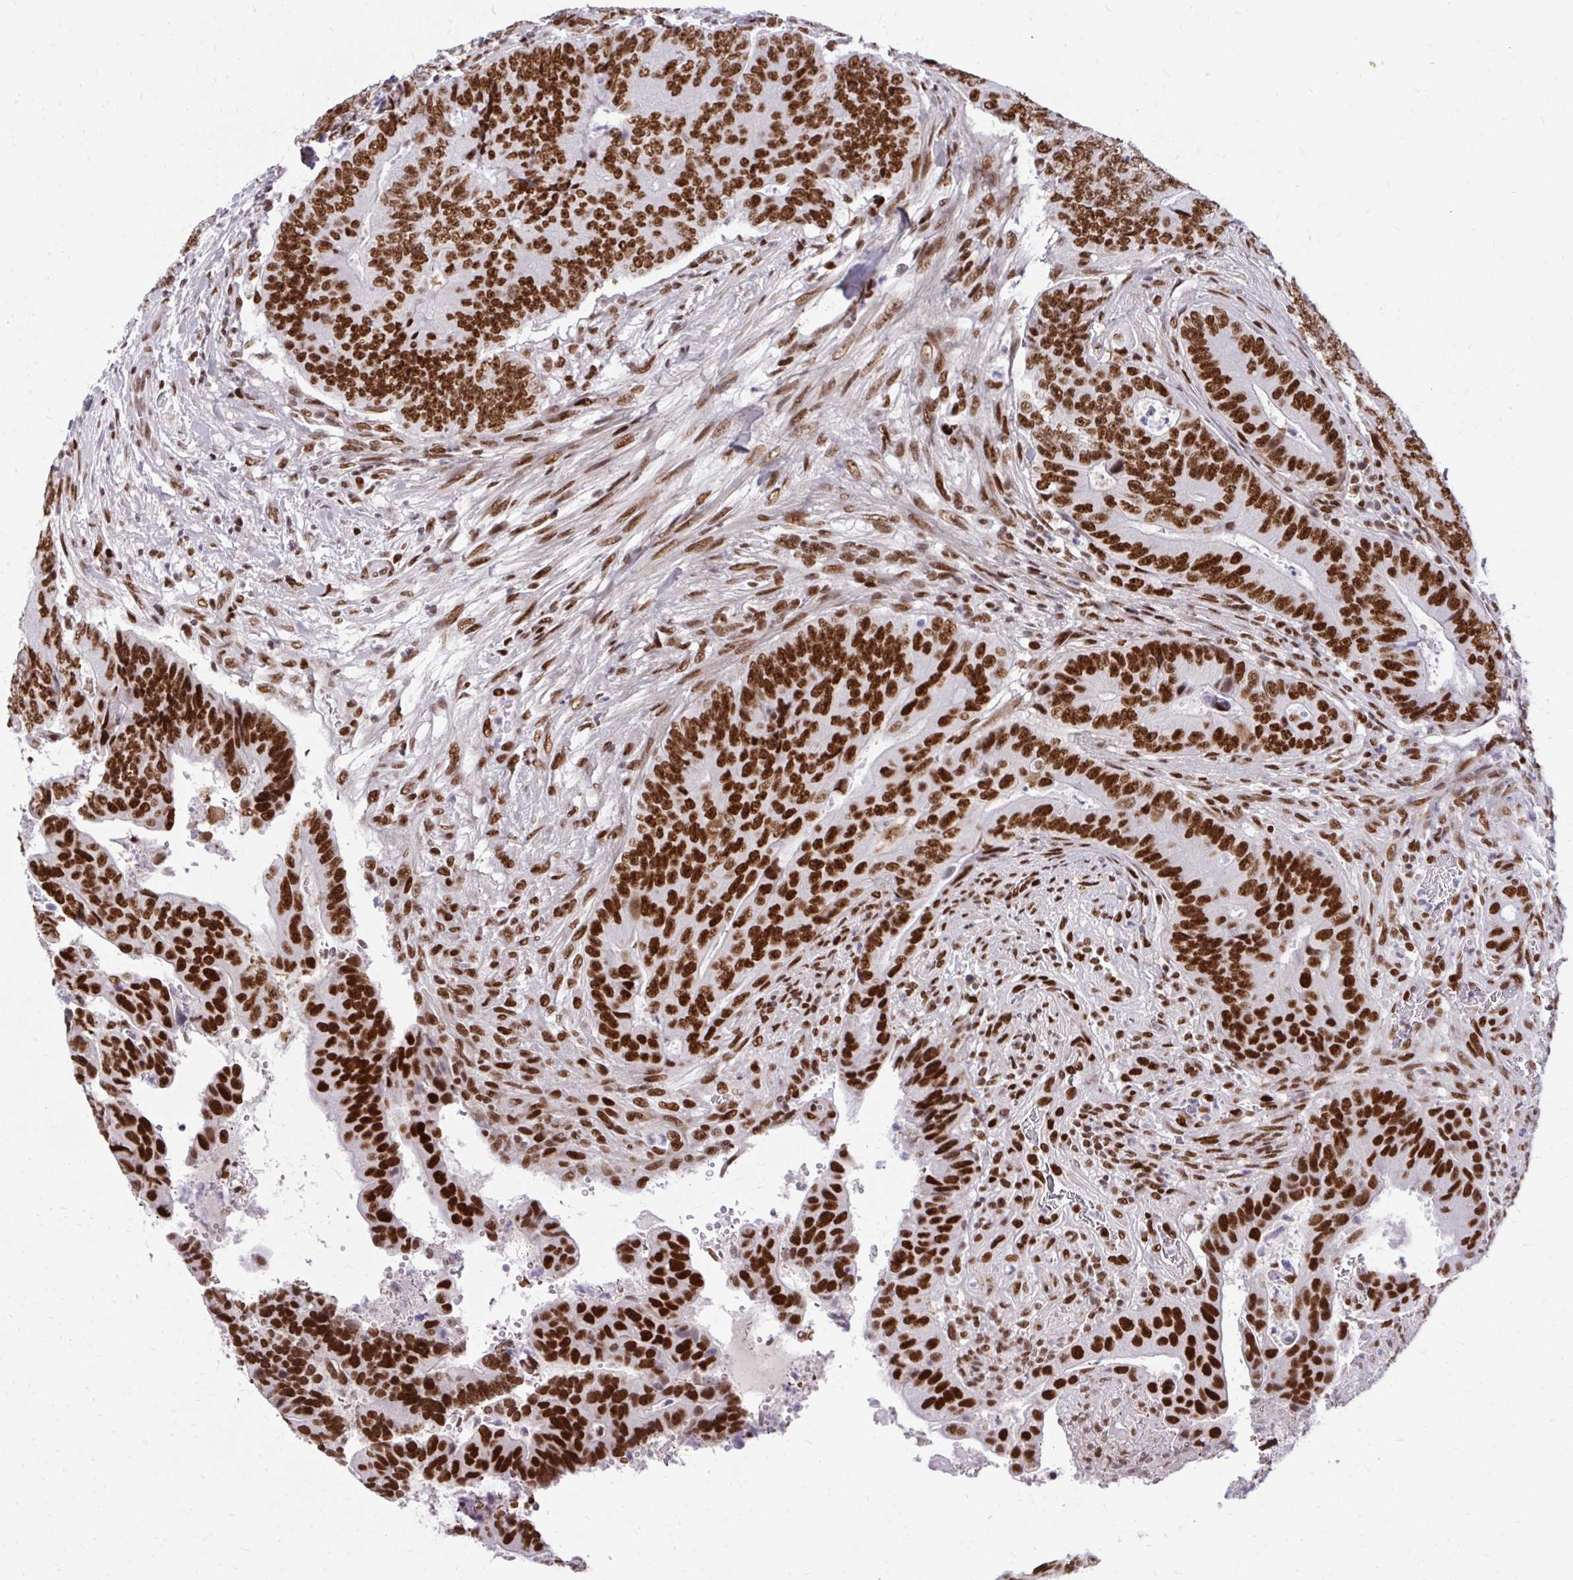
{"staining": {"intensity": "strong", "quantity": ">75%", "location": "nuclear"}, "tissue": "colorectal cancer", "cell_type": "Tumor cells", "image_type": "cancer", "snomed": [{"axis": "morphology", "description": "Adenocarcinoma, NOS"}, {"axis": "topography", "description": "Colon"}], "caption": "A photomicrograph of adenocarcinoma (colorectal) stained for a protein reveals strong nuclear brown staining in tumor cells. The staining is performed using DAB brown chromogen to label protein expression. The nuclei are counter-stained blue using hematoxylin.", "gene": "CDYL", "patient": {"sex": "female", "age": 48}}